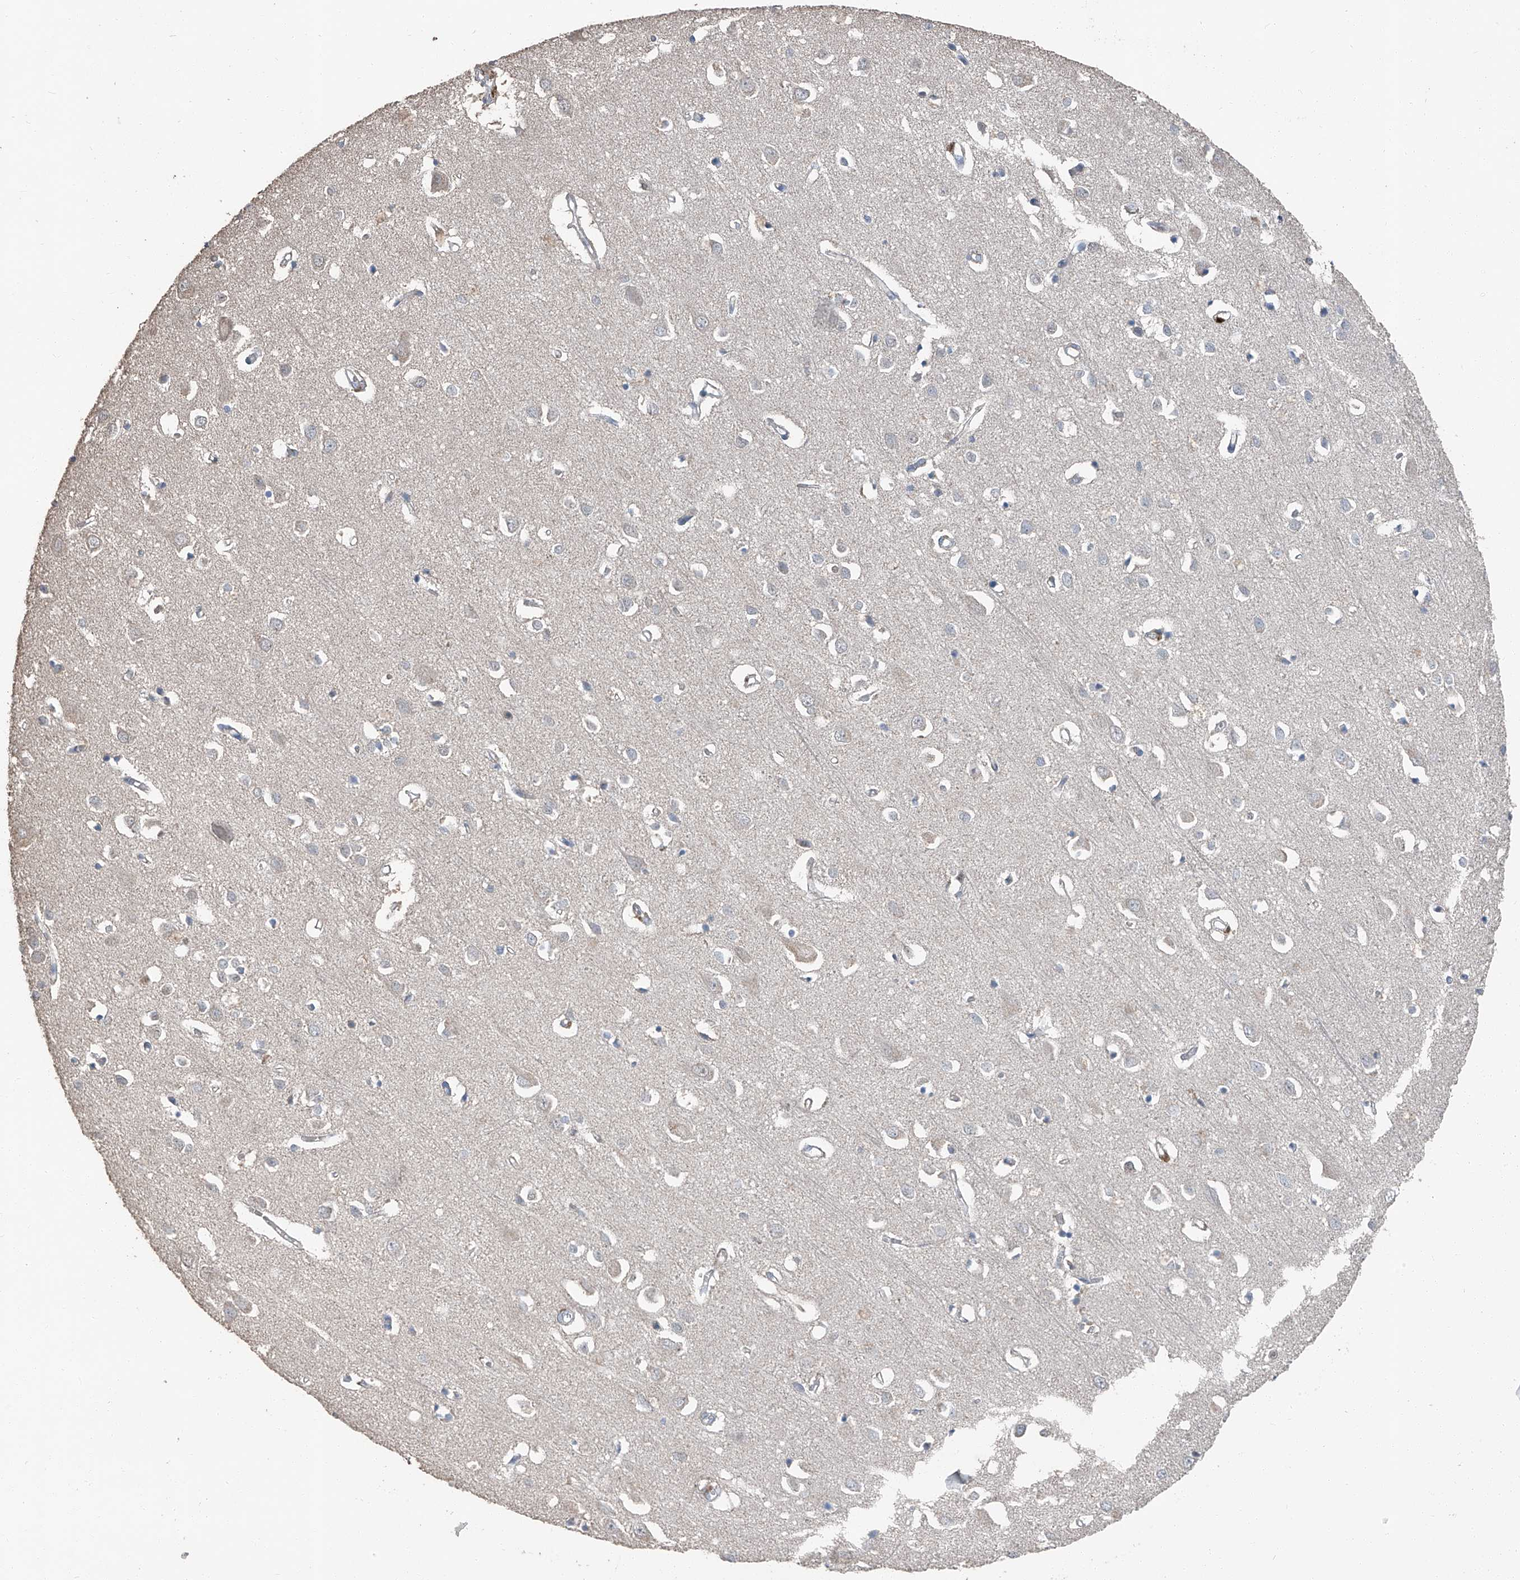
{"staining": {"intensity": "negative", "quantity": "none", "location": "none"}, "tissue": "cerebral cortex", "cell_type": "Endothelial cells", "image_type": "normal", "snomed": [{"axis": "morphology", "description": "Normal tissue, NOS"}, {"axis": "topography", "description": "Cerebral cortex"}], "caption": "Immunohistochemistry photomicrograph of benign cerebral cortex: cerebral cortex stained with DAB reveals no significant protein staining in endothelial cells.", "gene": "MAMLD1", "patient": {"sex": "female", "age": 64}}